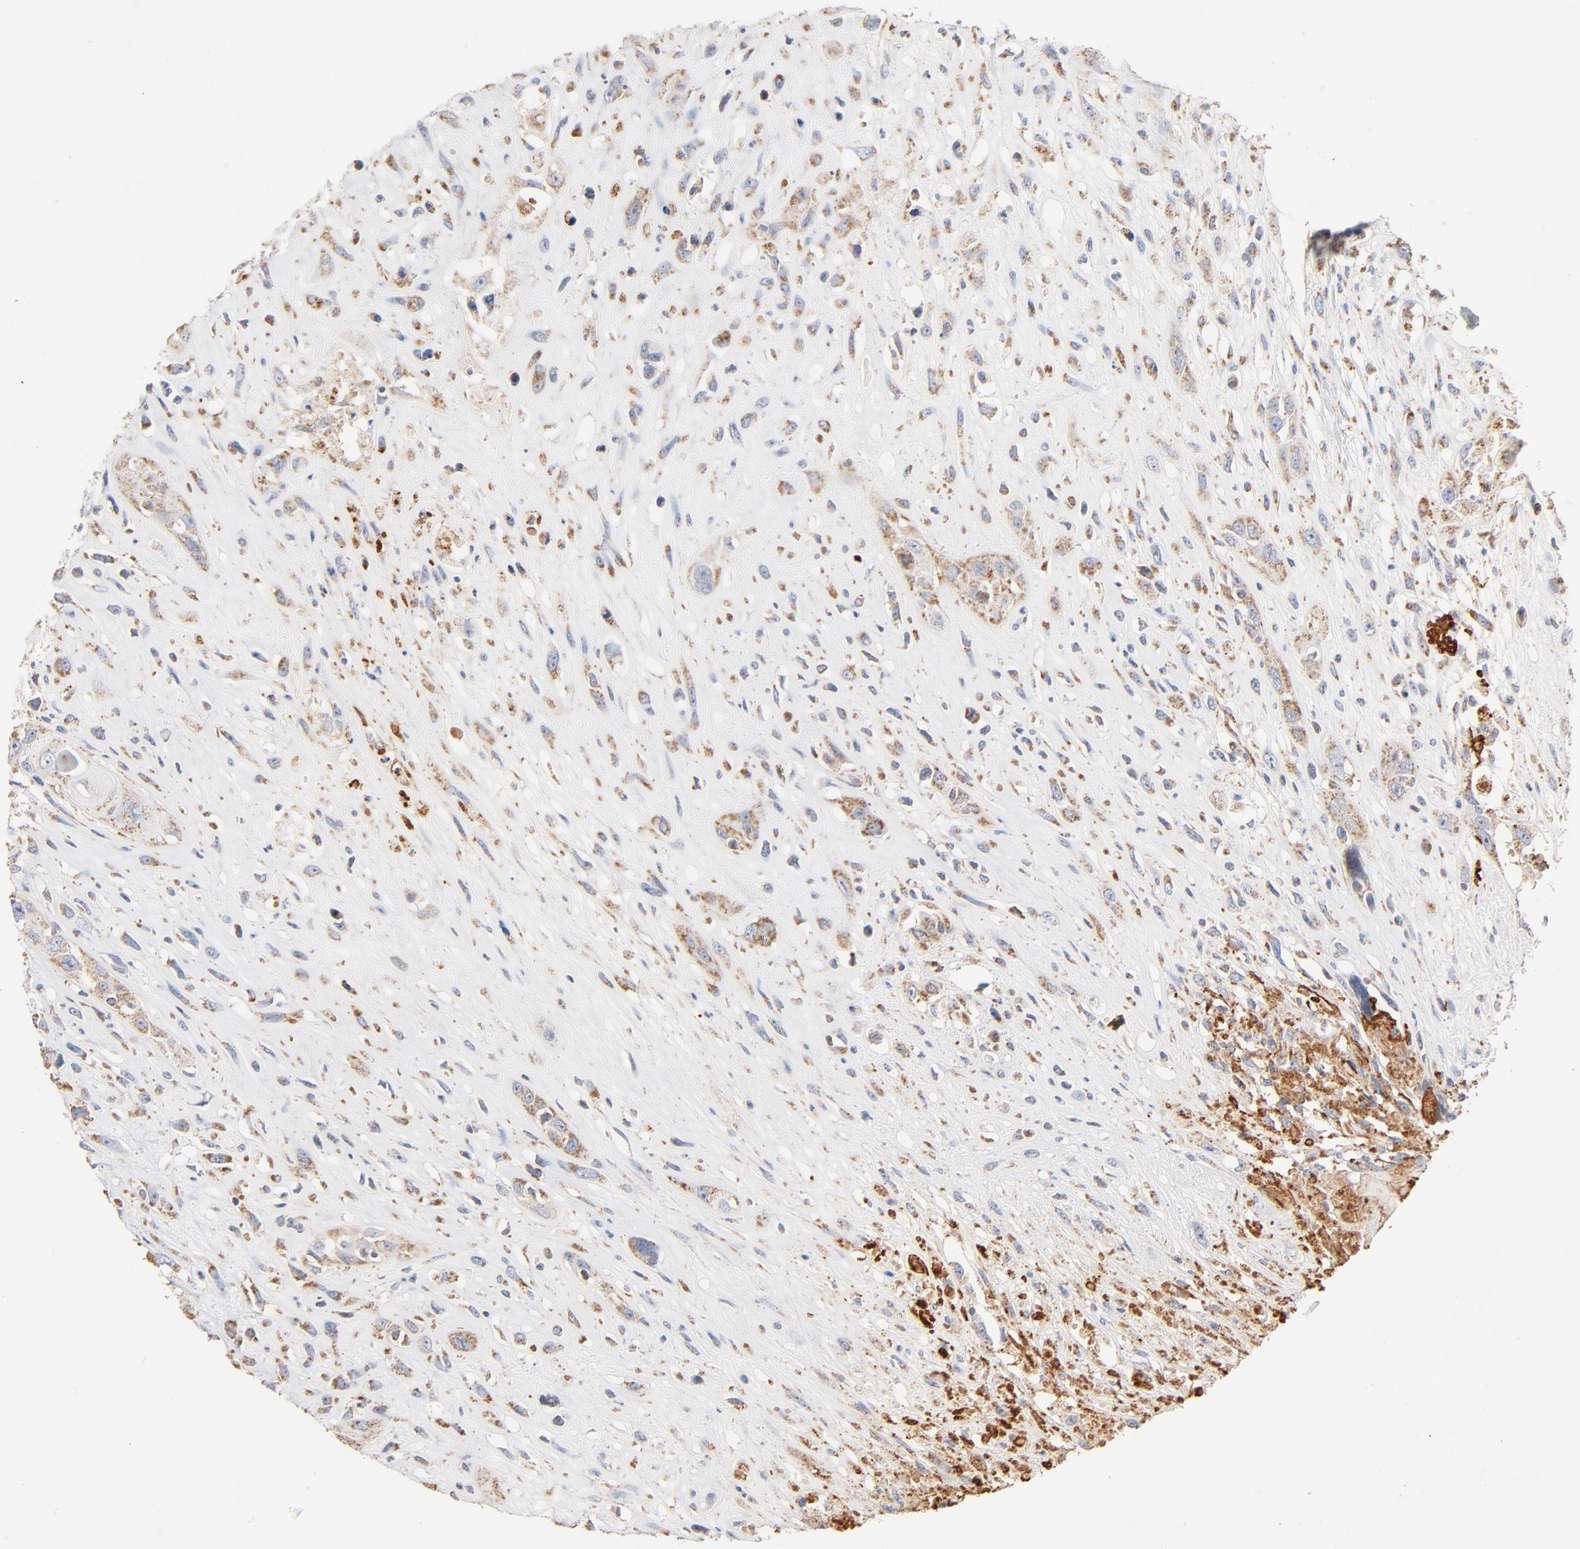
{"staining": {"intensity": "moderate", "quantity": ">75%", "location": "cytoplasmic/membranous"}, "tissue": "head and neck cancer", "cell_type": "Tumor cells", "image_type": "cancer", "snomed": [{"axis": "morphology", "description": "Necrosis, NOS"}, {"axis": "morphology", "description": "Neoplasm, malignant, NOS"}, {"axis": "topography", "description": "Salivary gland"}, {"axis": "topography", "description": "Head-Neck"}], "caption": "The micrograph reveals immunohistochemical staining of head and neck malignant neoplasm. There is moderate cytoplasmic/membranous positivity is identified in about >75% of tumor cells. (Brightfield microscopy of DAB IHC at high magnification).", "gene": "UQCRC1", "patient": {"sex": "male", "age": 43}}